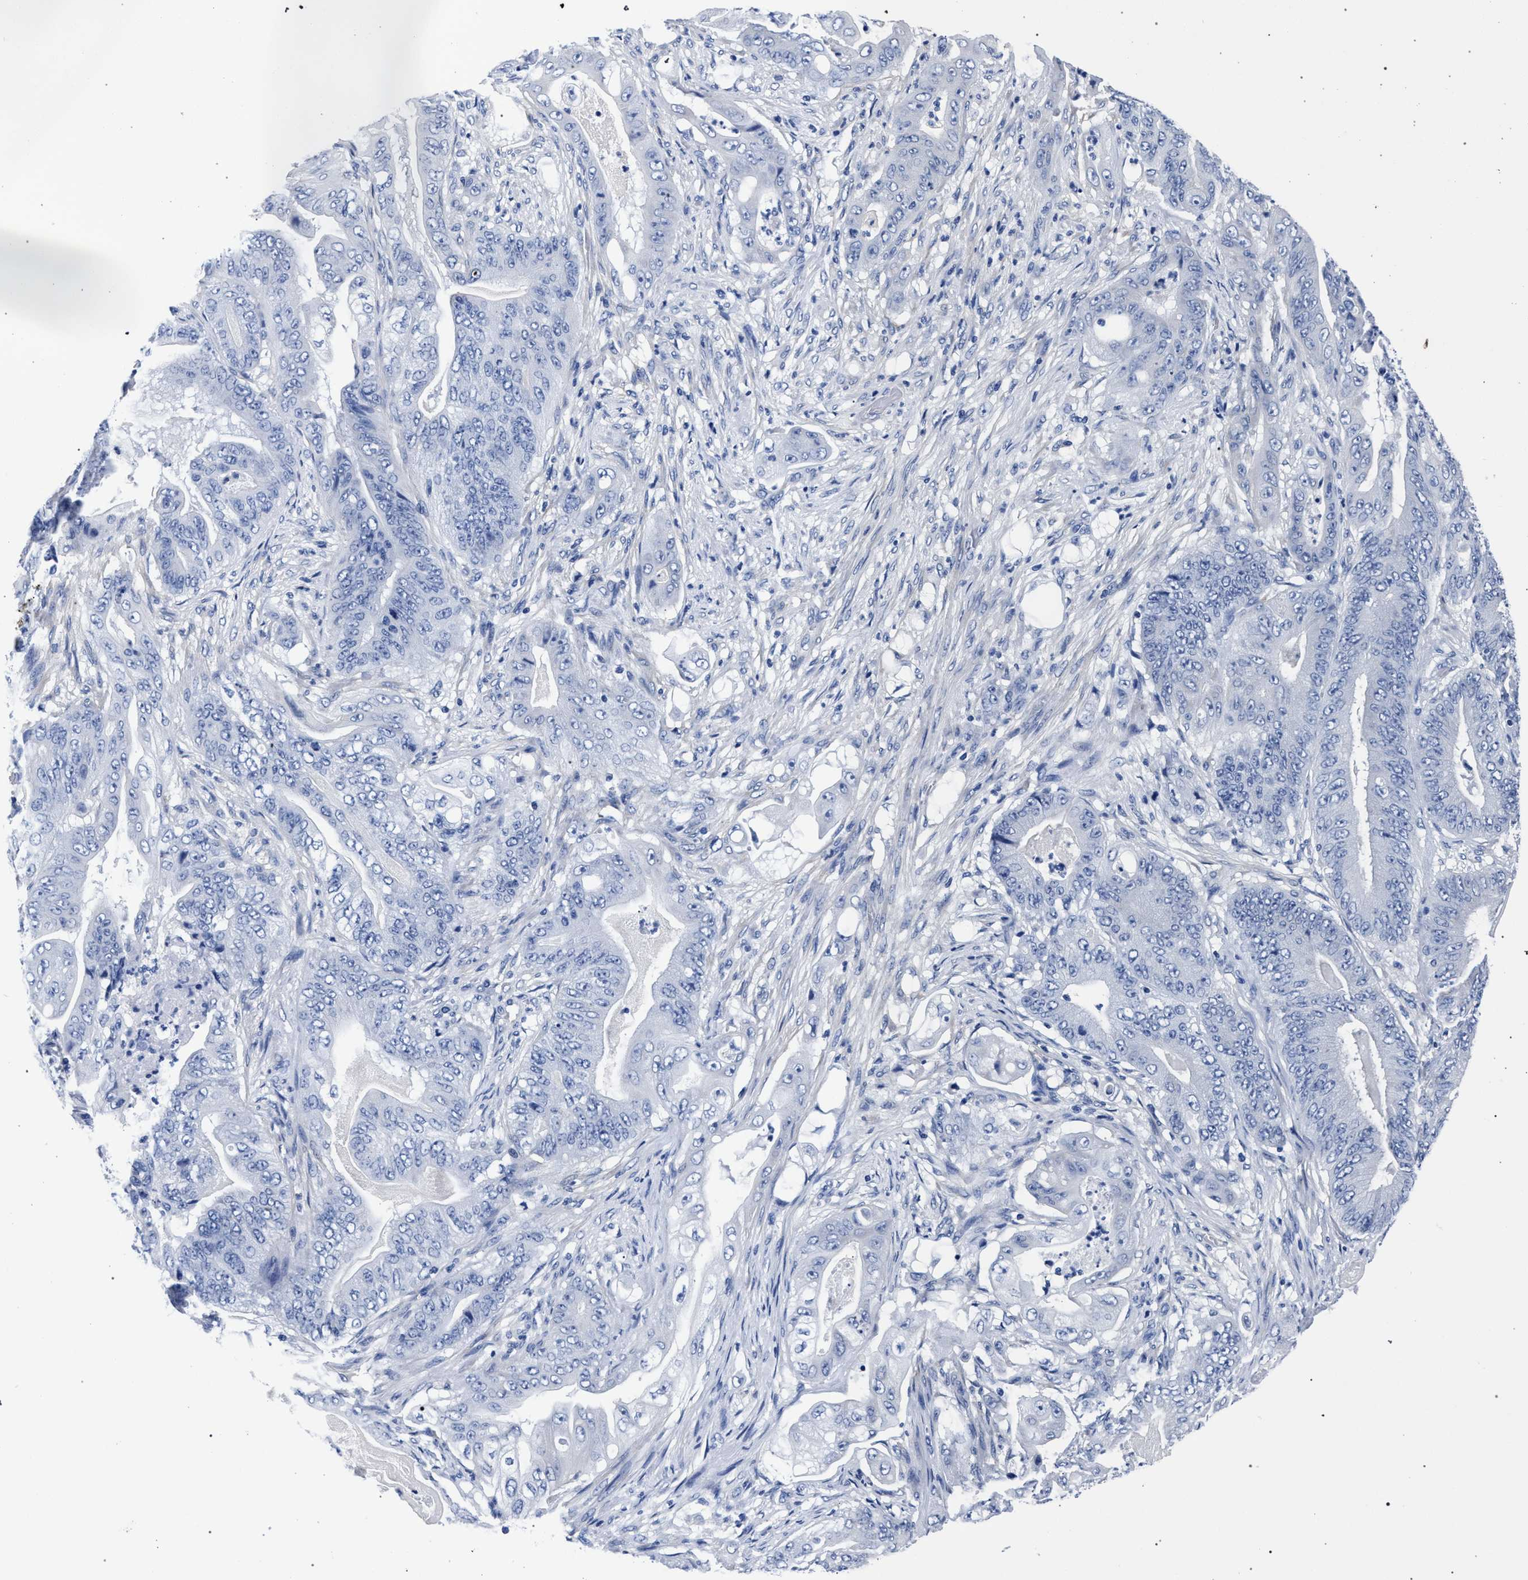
{"staining": {"intensity": "negative", "quantity": "none", "location": "none"}, "tissue": "stomach cancer", "cell_type": "Tumor cells", "image_type": "cancer", "snomed": [{"axis": "morphology", "description": "Adenocarcinoma, NOS"}, {"axis": "topography", "description": "Stomach"}], "caption": "Tumor cells are negative for protein expression in human stomach adenocarcinoma.", "gene": "AKAP4", "patient": {"sex": "female", "age": 73}}